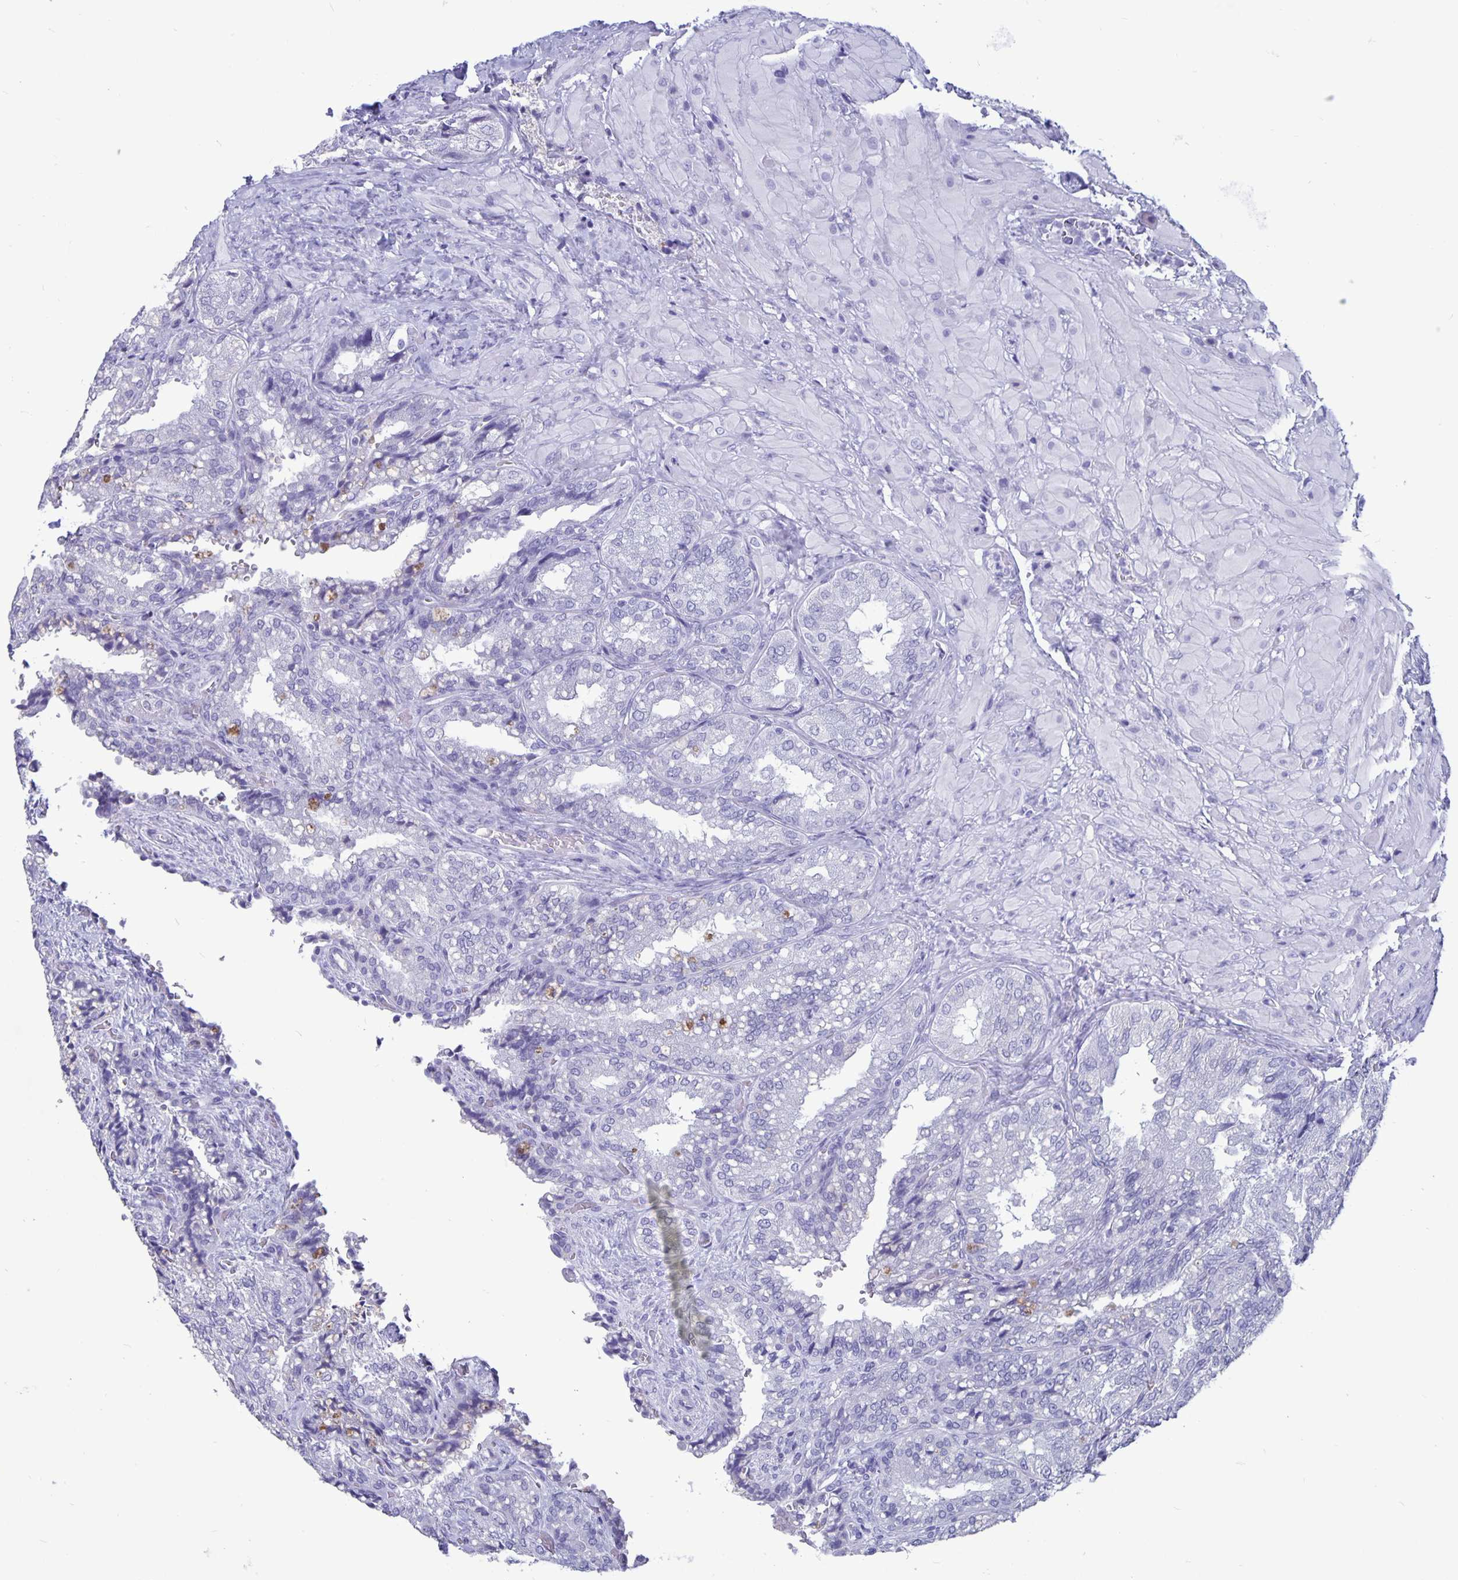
{"staining": {"intensity": "negative", "quantity": "none", "location": "none"}, "tissue": "seminal vesicle", "cell_type": "Glandular cells", "image_type": "normal", "snomed": [{"axis": "morphology", "description": "Normal tissue, NOS"}, {"axis": "topography", "description": "Seminal veicle"}], "caption": "Histopathology image shows no protein positivity in glandular cells of normal seminal vesicle.", "gene": "BPIFA3", "patient": {"sex": "male", "age": 57}}